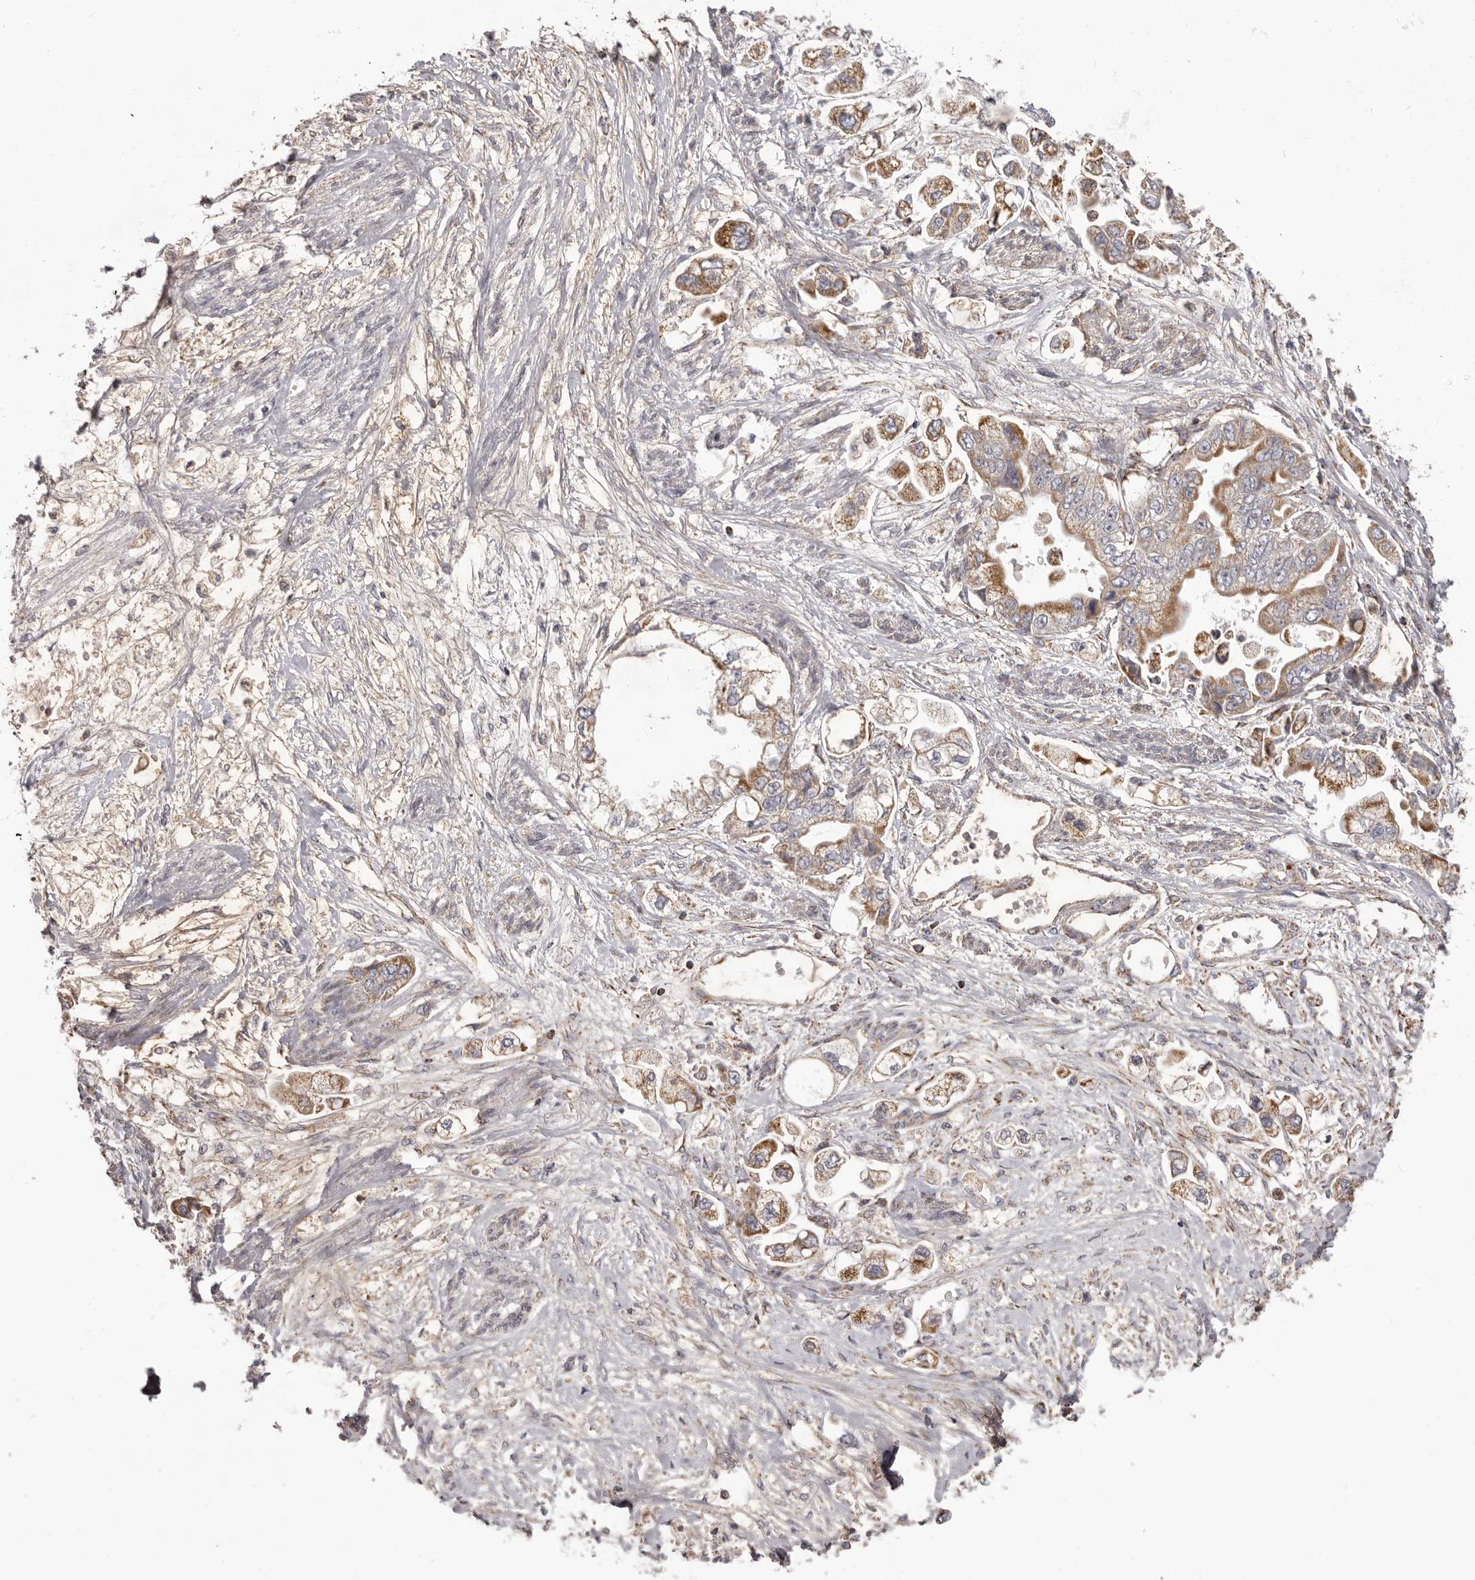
{"staining": {"intensity": "moderate", "quantity": ">75%", "location": "cytoplasmic/membranous"}, "tissue": "stomach cancer", "cell_type": "Tumor cells", "image_type": "cancer", "snomed": [{"axis": "morphology", "description": "Adenocarcinoma, NOS"}, {"axis": "topography", "description": "Stomach"}], "caption": "Moderate cytoplasmic/membranous protein staining is seen in about >75% of tumor cells in stomach cancer. Using DAB (brown) and hematoxylin (blue) stains, captured at high magnification using brightfield microscopy.", "gene": "CHRM2", "patient": {"sex": "male", "age": 62}}